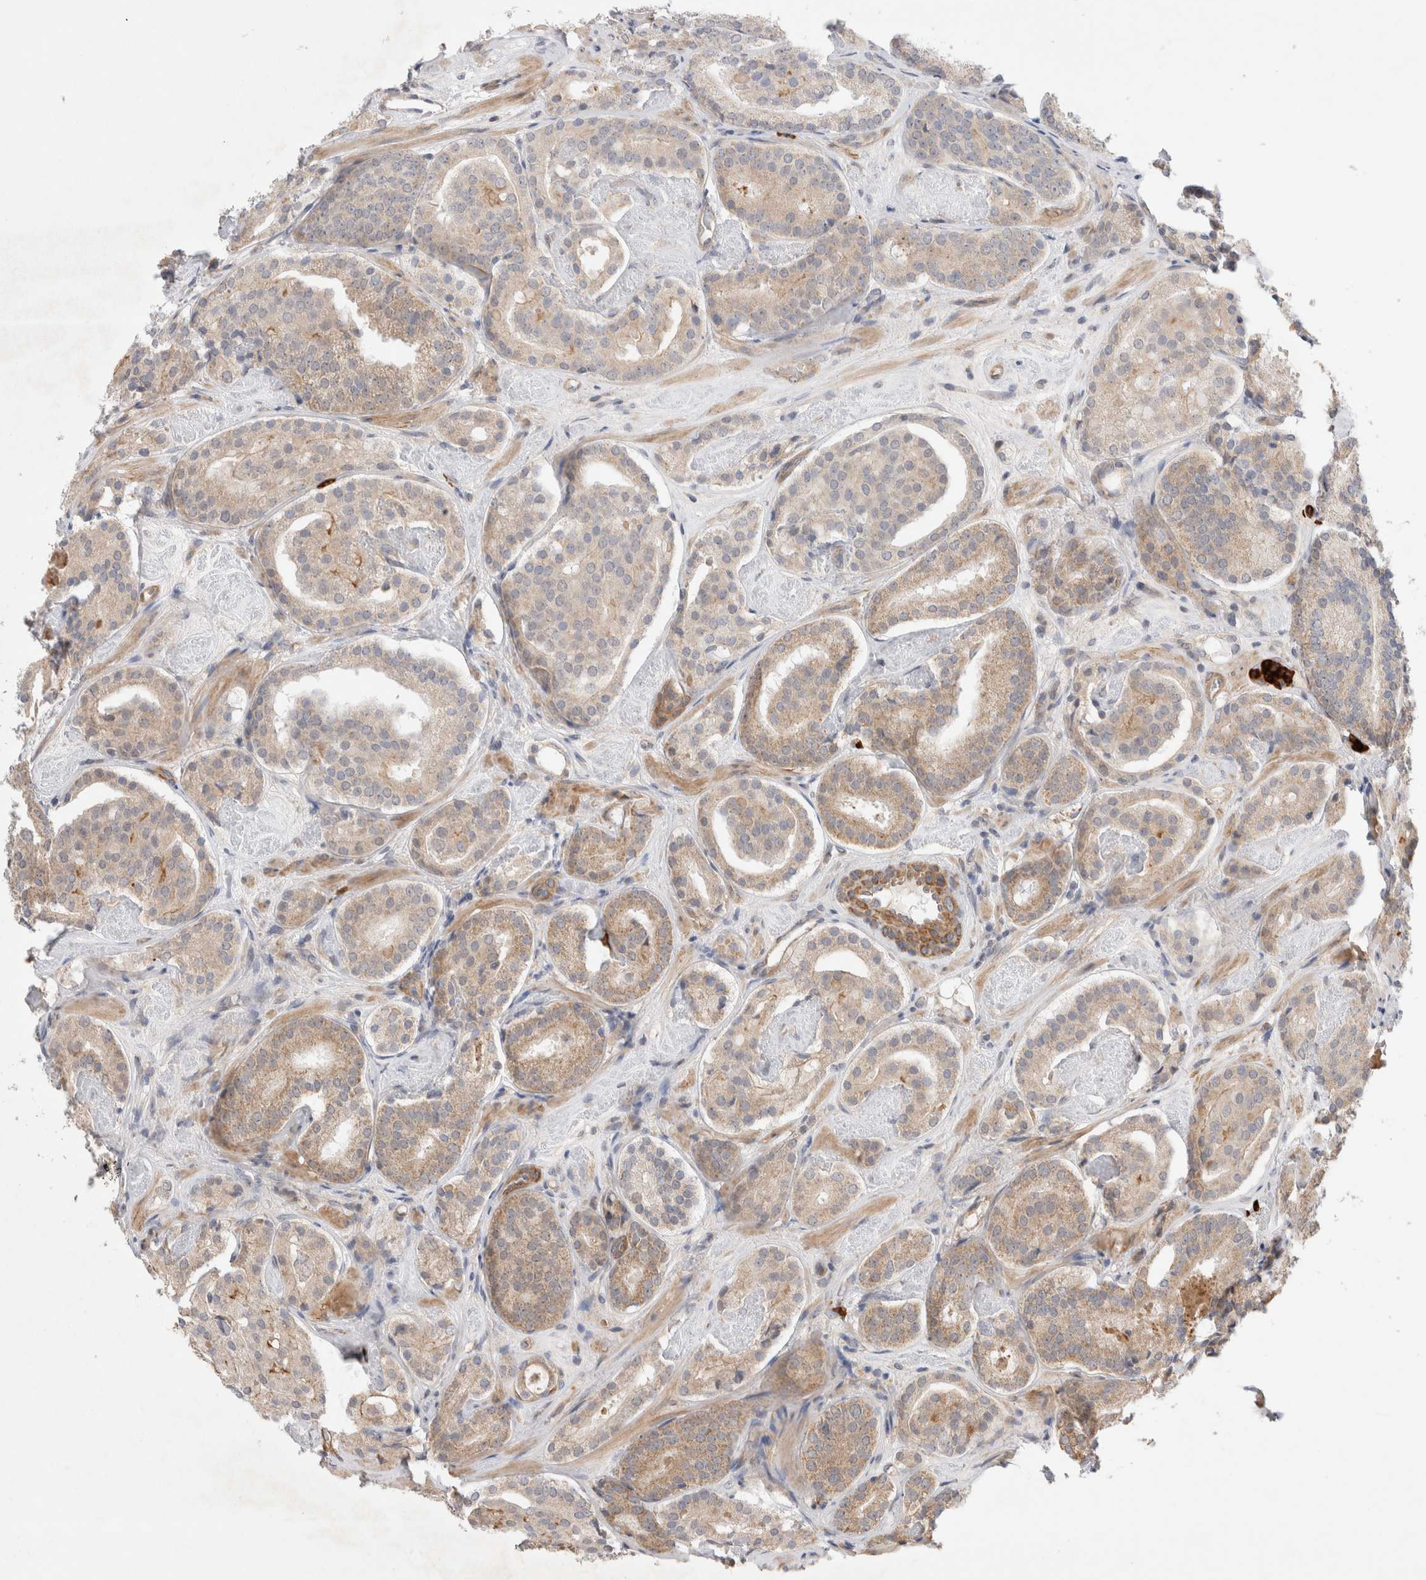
{"staining": {"intensity": "moderate", "quantity": "25%-75%", "location": "cytoplasmic/membranous"}, "tissue": "prostate cancer", "cell_type": "Tumor cells", "image_type": "cancer", "snomed": [{"axis": "morphology", "description": "Adenocarcinoma, Low grade"}, {"axis": "topography", "description": "Prostate"}], "caption": "Prostate cancer (adenocarcinoma (low-grade)) stained with a protein marker reveals moderate staining in tumor cells.", "gene": "GSDMB", "patient": {"sex": "male", "age": 69}}